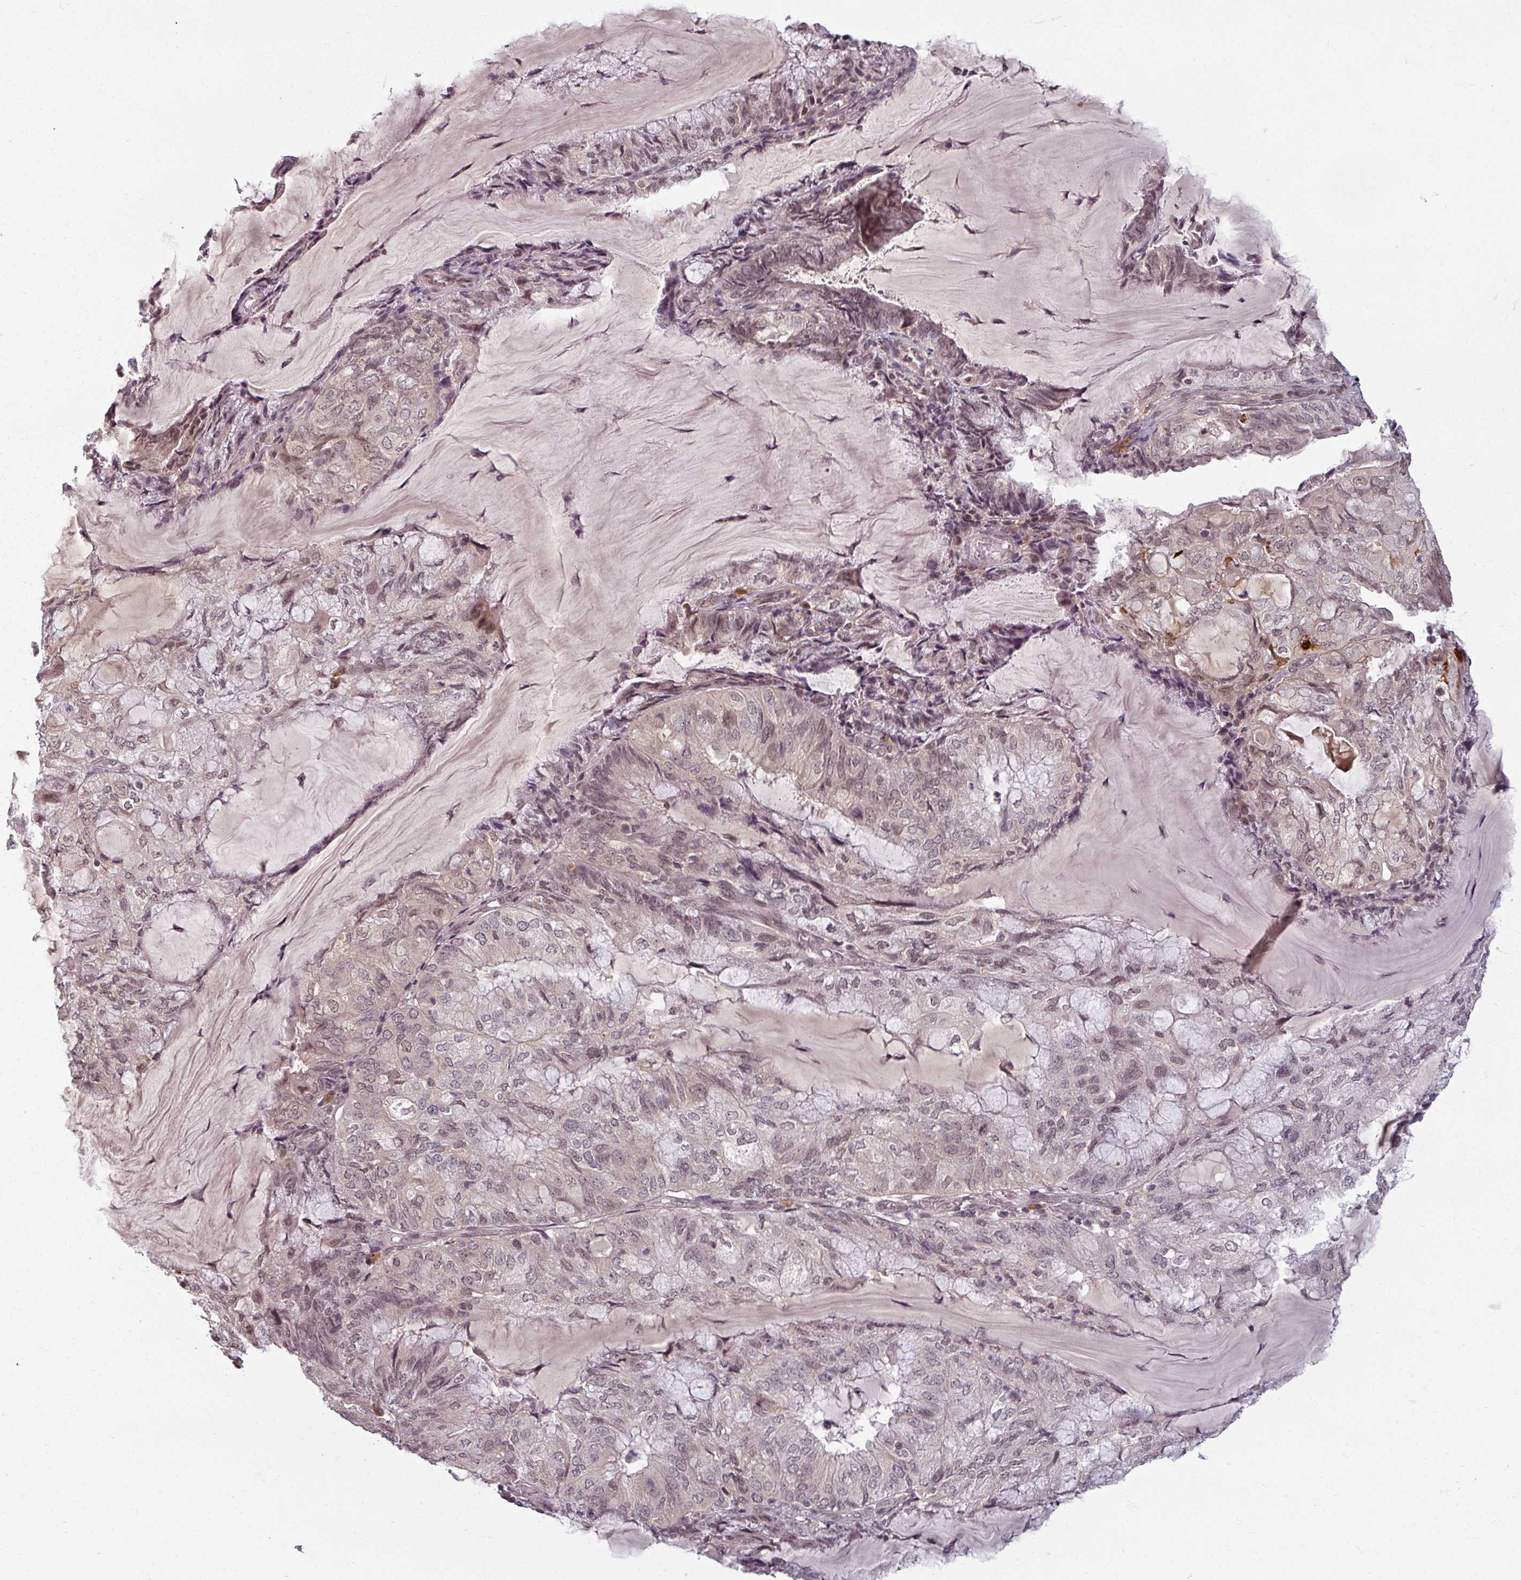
{"staining": {"intensity": "weak", "quantity": "<25%", "location": "nuclear"}, "tissue": "endometrial cancer", "cell_type": "Tumor cells", "image_type": "cancer", "snomed": [{"axis": "morphology", "description": "Adenocarcinoma, NOS"}, {"axis": "topography", "description": "Endometrium"}], "caption": "Immunohistochemistry image of neoplastic tissue: human endometrial adenocarcinoma stained with DAB (3,3'-diaminobenzidine) demonstrates no significant protein staining in tumor cells.", "gene": "POLR2G", "patient": {"sex": "female", "age": 81}}